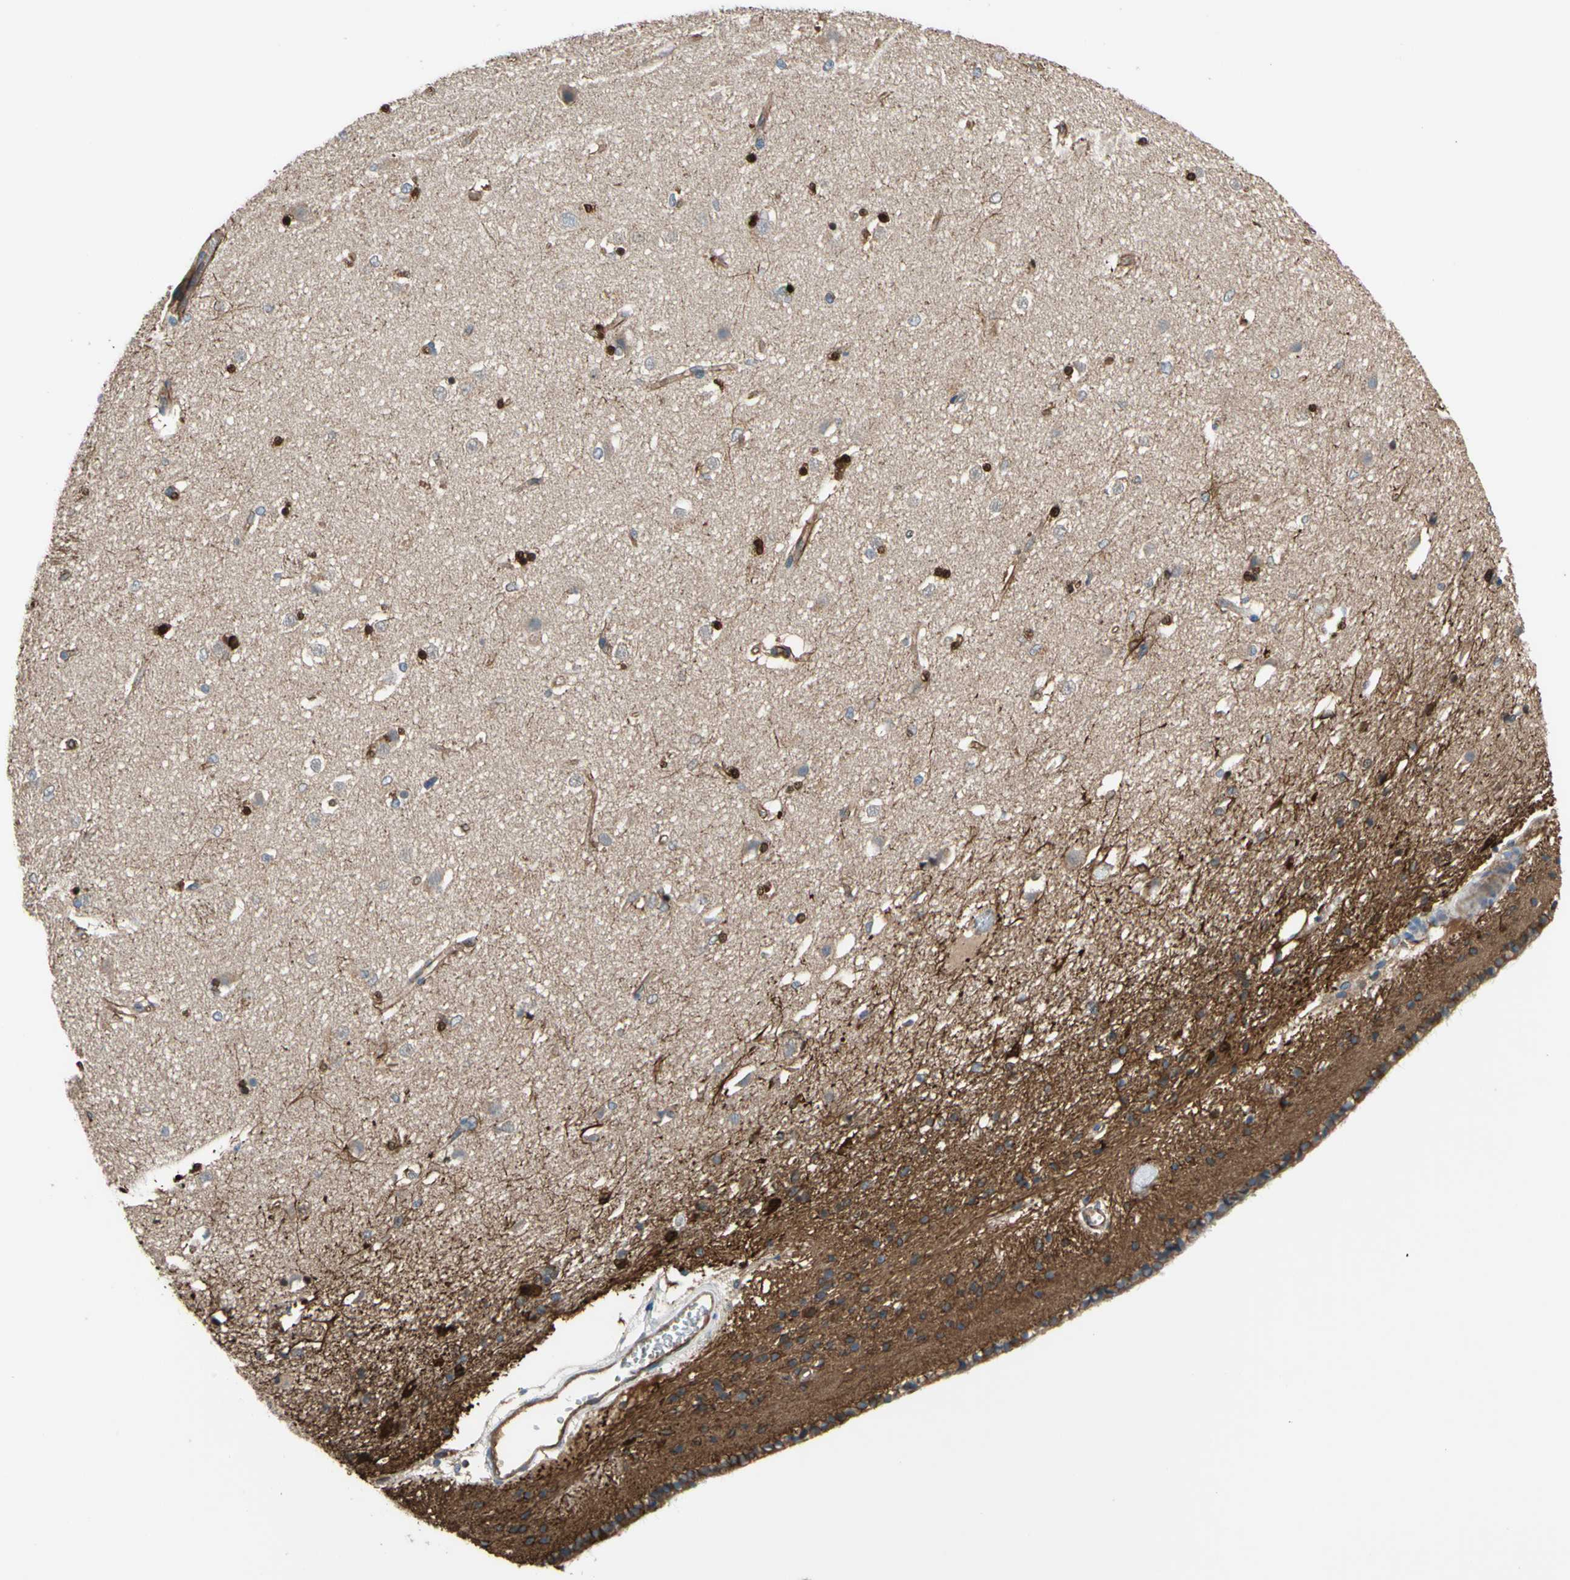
{"staining": {"intensity": "strong", "quantity": "25%-75%", "location": "cytoplasmic/membranous,nuclear"}, "tissue": "caudate", "cell_type": "Glial cells", "image_type": "normal", "snomed": [{"axis": "morphology", "description": "Normal tissue, NOS"}, {"axis": "topography", "description": "Lateral ventricle wall"}], "caption": "Glial cells reveal strong cytoplasmic/membranous,nuclear positivity in approximately 25%-75% of cells in unremarkable caudate.", "gene": "TRAF2", "patient": {"sex": "female", "age": 19}}